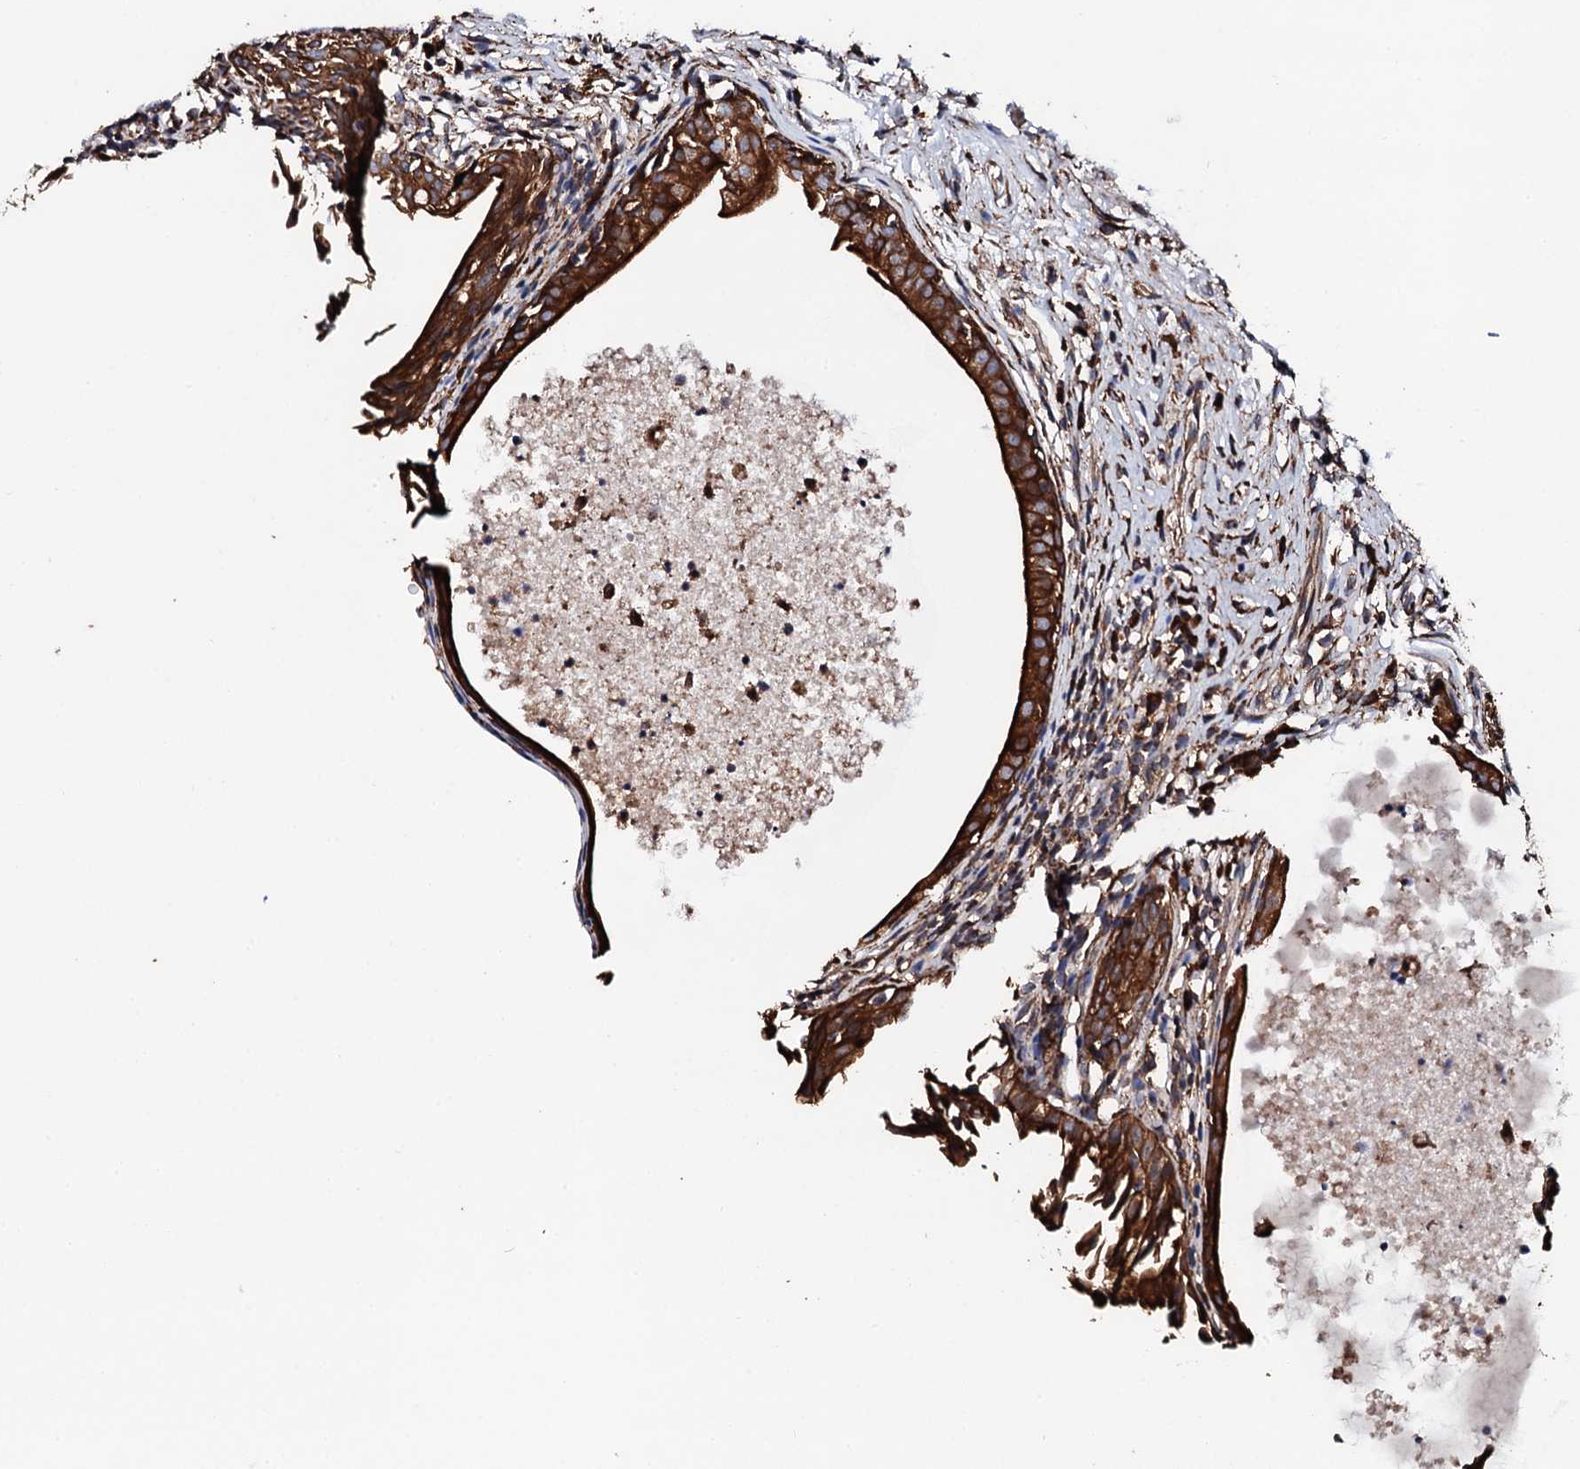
{"staining": {"intensity": "strong", "quantity": ">75%", "location": "cytoplasmic/membranous"}, "tissue": "urinary bladder", "cell_type": "Urothelial cells", "image_type": "normal", "snomed": [{"axis": "morphology", "description": "Normal tissue, NOS"}, {"axis": "morphology", "description": "Inflammation, NOS"}, {"axis": "topography", "description": "Urinary bladder"}], "caption": "Immunohistochemical staining of benign urinary bladder demonstrates strong cytoplasmic/membranous protein positivity in approximately >75% of urothelial cells. (DAB (3,3'-diaminobenzidine) = brown stain, brightfield microscopy at high magnification).", "gene": "CKAP5", "patient": {"sex": "male", "age": 63}}